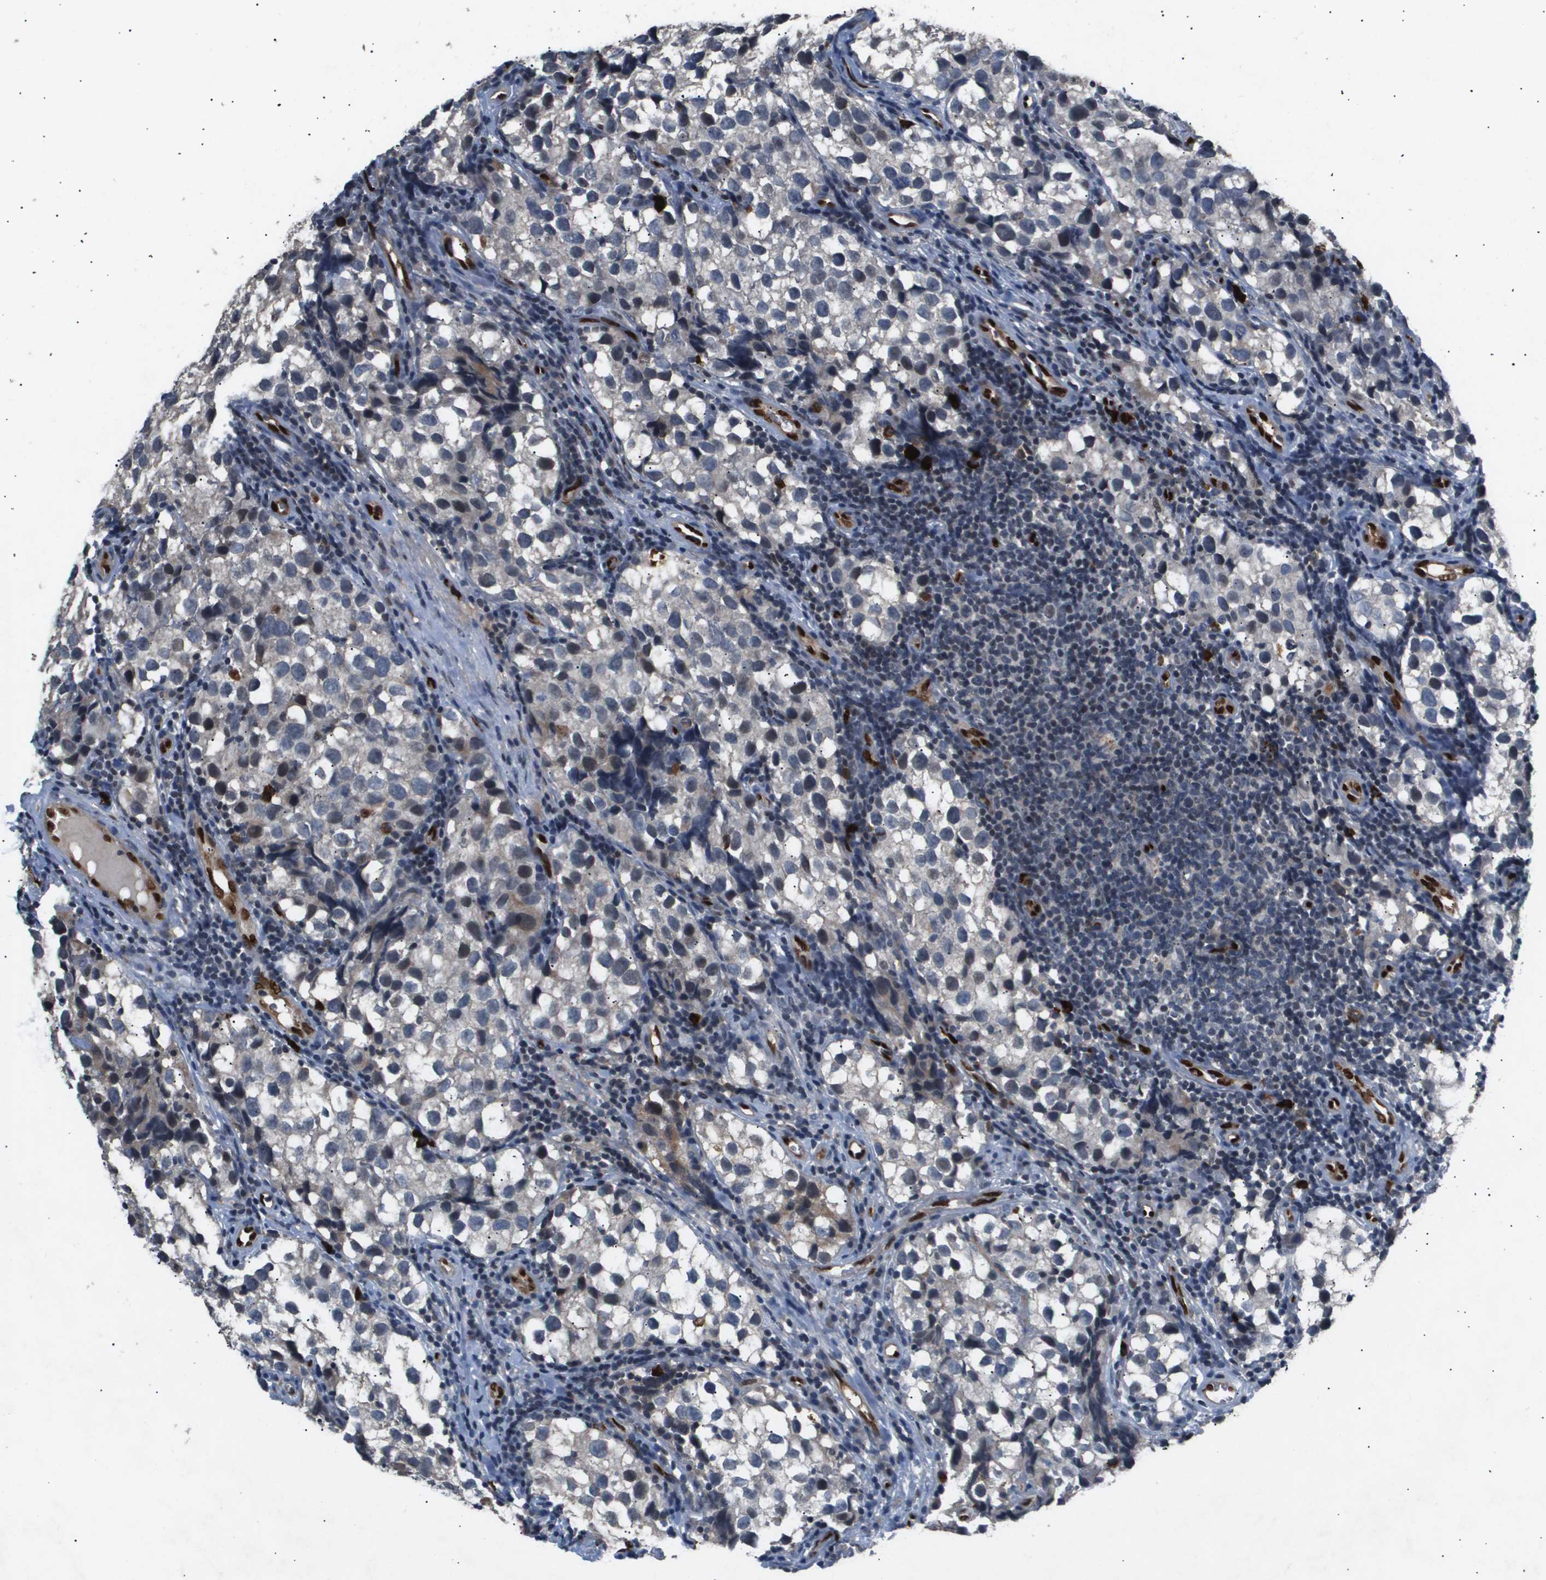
{"staining": {"intensity": "negative", "quantity": "none", "location": "none"}, "tissue": "testis cancer", "cell_type": "Tumor cells", "image_type": "cancer", "snomed": [{"axis": "morphology", "description": "Seminoma, NOS"}, {"axis": "topography", "description": "Testis"}], "caption": "Protein analysis of seminoma (testis) reveals no significant positivity in tumor cells. The staining is performed using DAB (3,3'-diaminobenzidine) brown chromogen with nuclei counter-stained in using hematoxylin.", "gene": "ERG", "patient": {"sex": "male", "age": 39}}